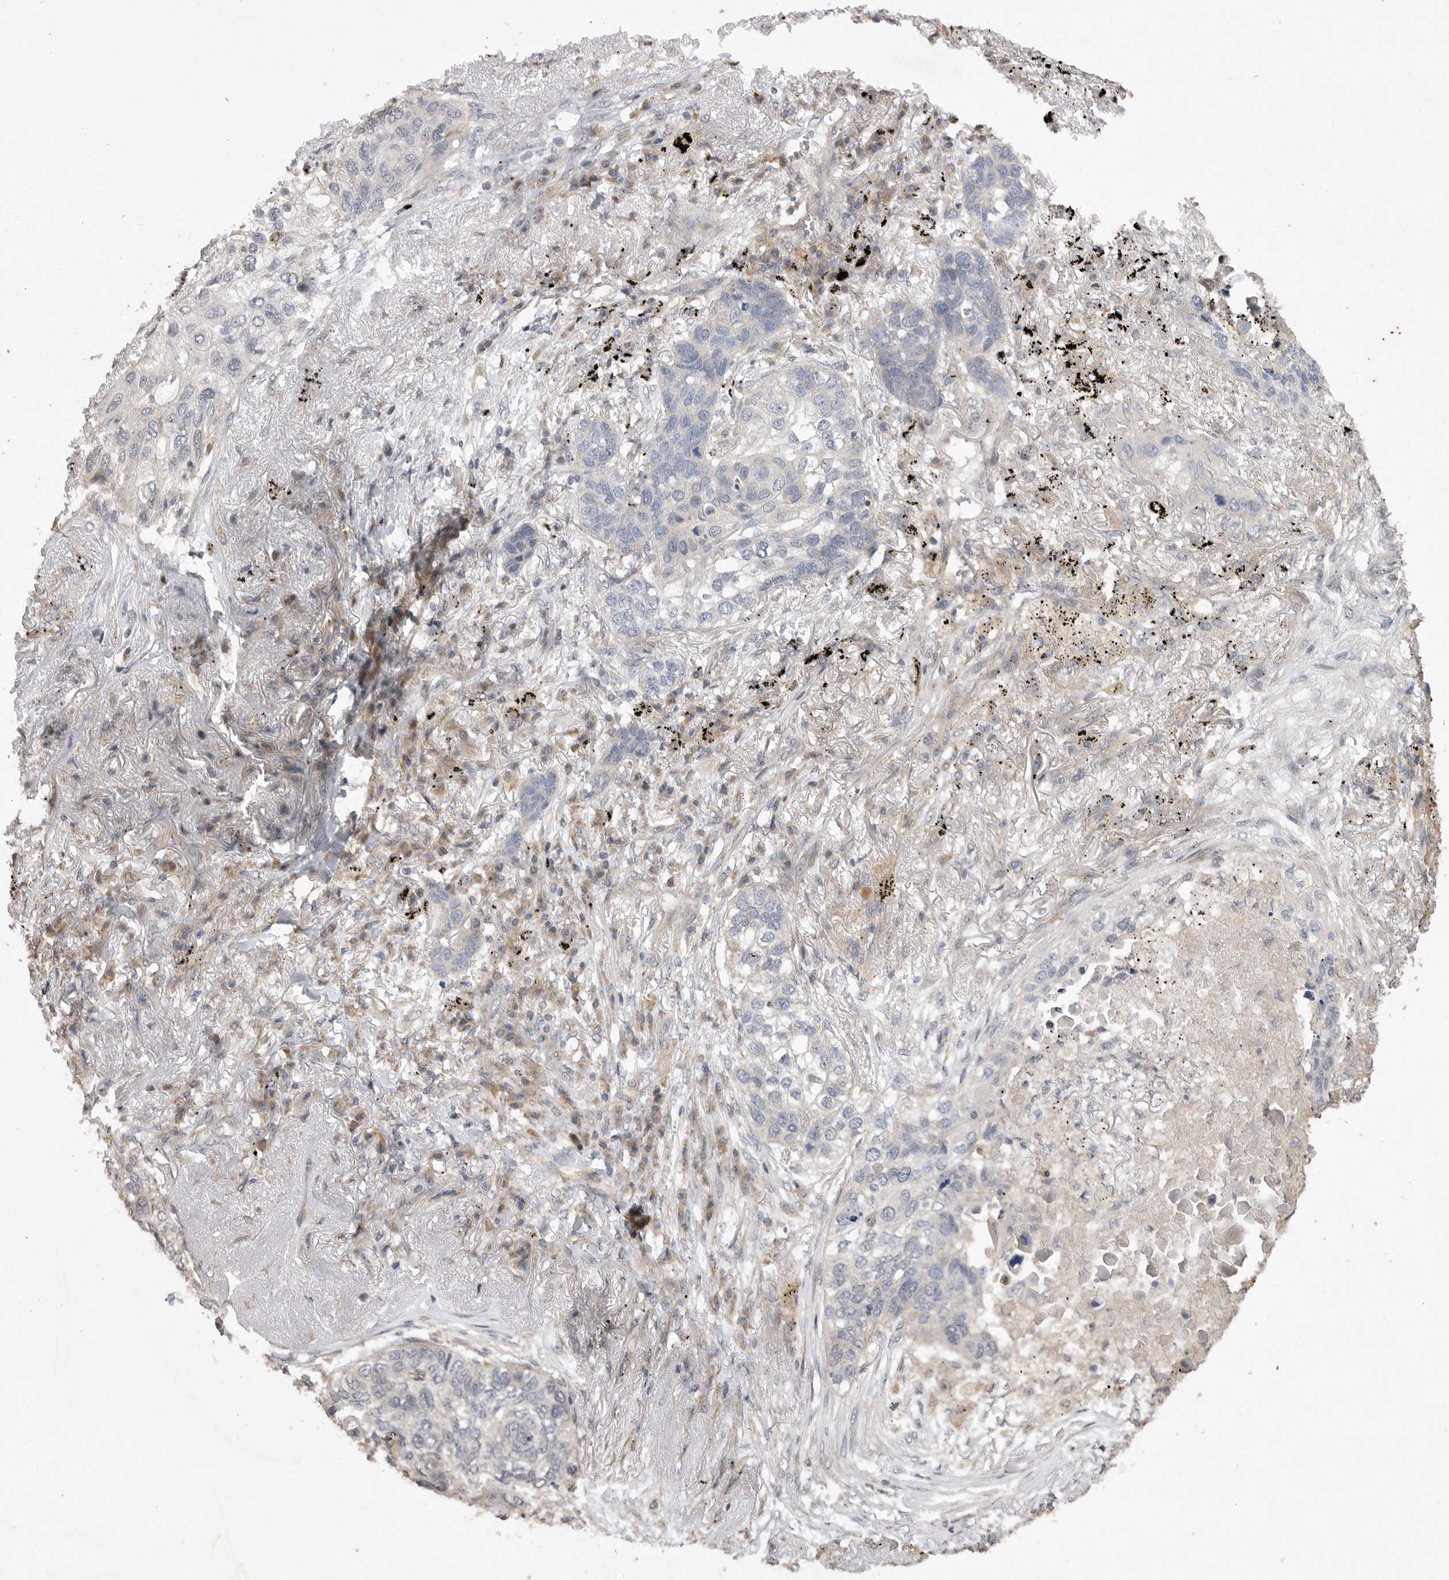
{"staining": {"intensity": "negative", "quantity": "none", "location": "none"}, "tissue": "lung cancer", "cell_type": "Tumor cells", "image_type": "cancer", "snomed": [{"axis": "morphology", "description": "Squamous cell carcinoma, NOS"}, {"axis": "topography", "description": "Lung"}], "caption": "There is no significant staining in tumor cells of lung cancer (squamous cell carcinoma). Nuclei are stained in blue.", "gene": "EDEM3", "patient": {"sex": "female", "age": 63}}